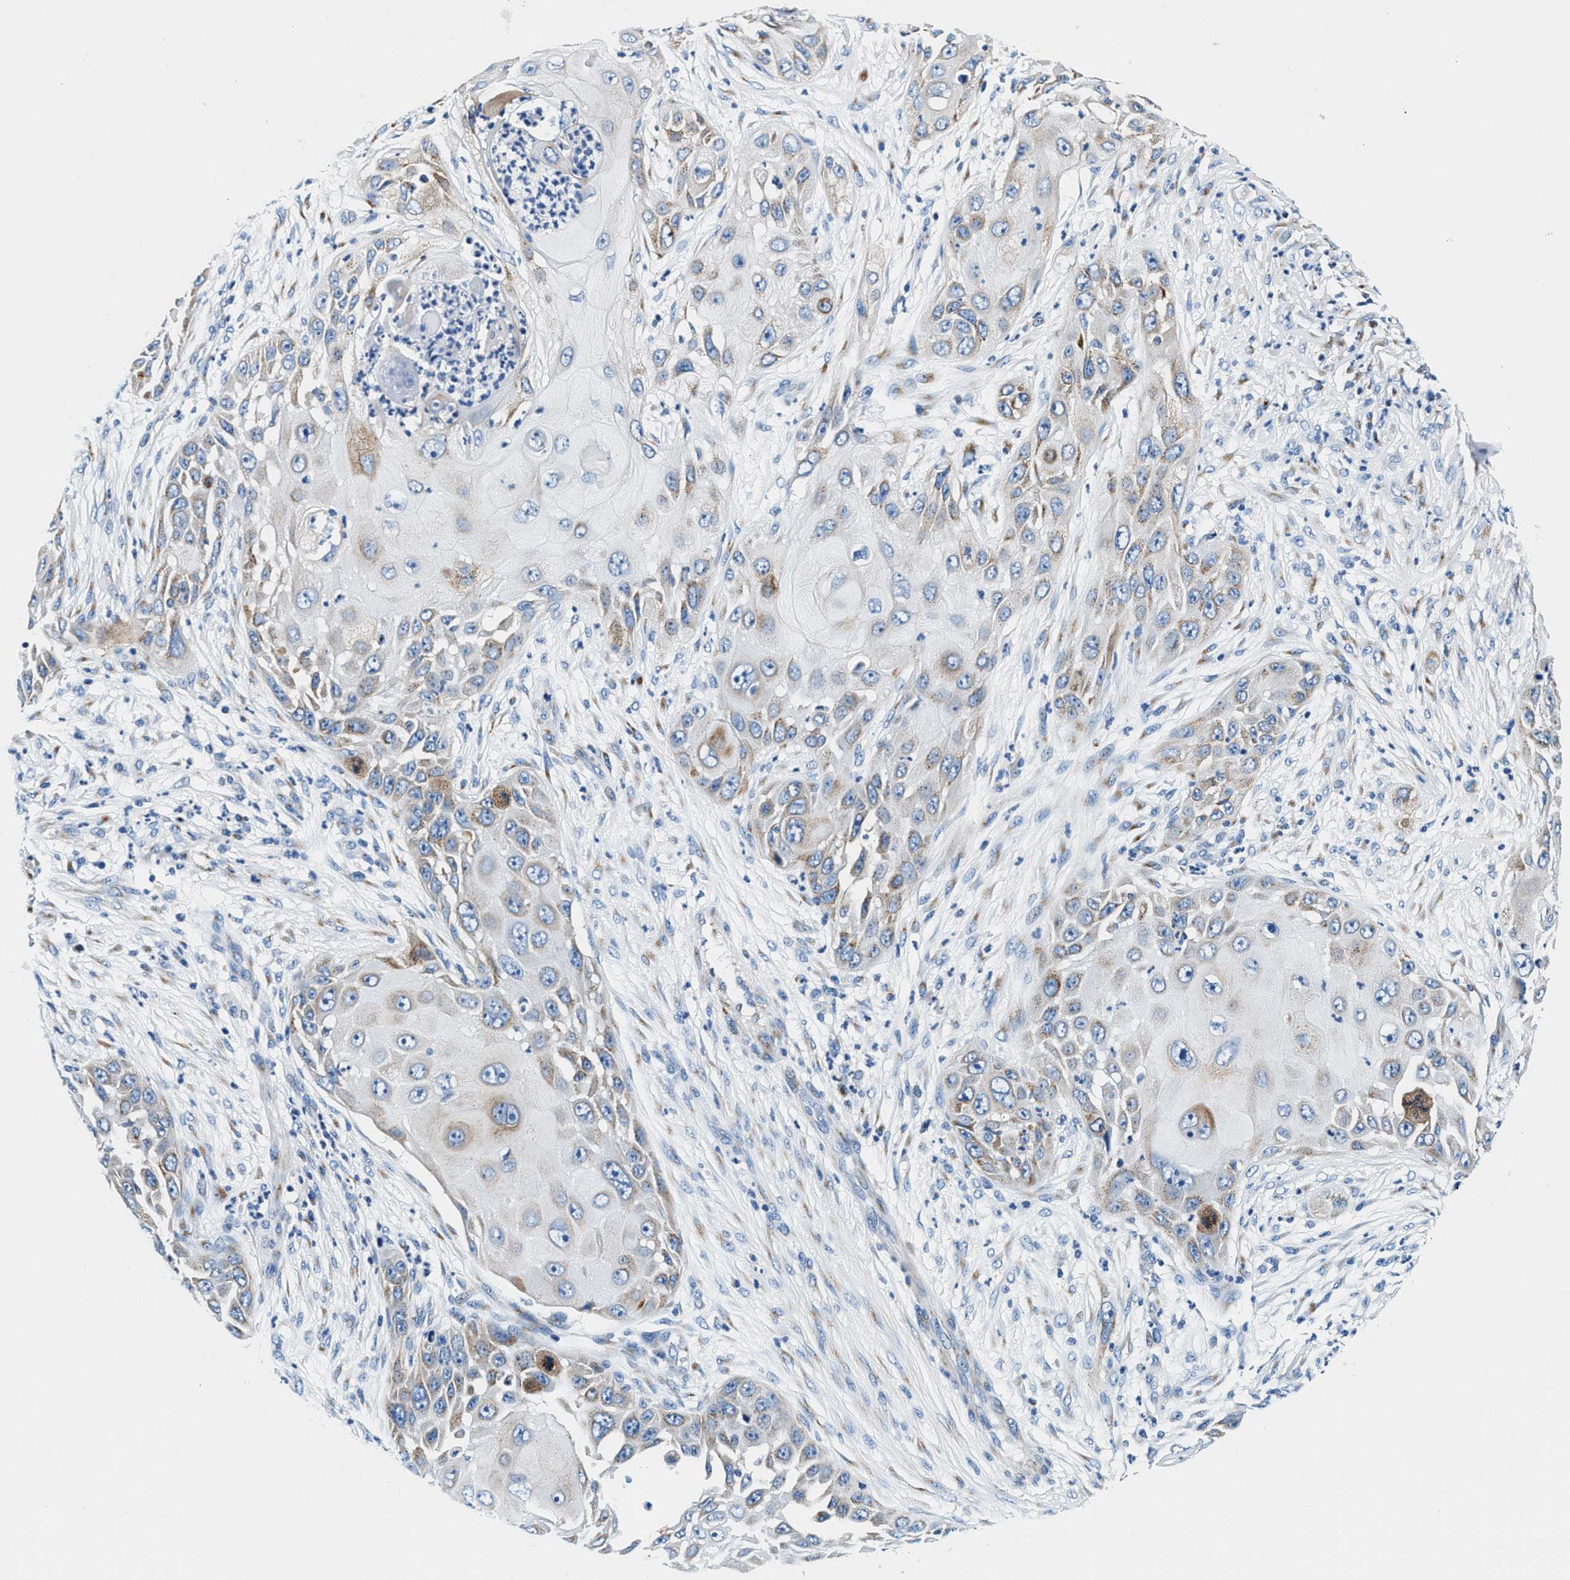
{"staining": {"intensity": "weak", "quantity": "<25%", "location": "cytoplasmic/membranous"}, "tissue": "skin cancer", "cell_type": "Tumor cells", "image_type": "cancer", "snomed": [{"axis": "morphology", "description": "Squamous cell carcinoma, NOS"}, {"axis": "topography", "description": "Skin"}], "caption": "An image of human skin cancer is negative for staining in tumor cells. Brightfield microscopy of immunohistochemistry (IHC) stained with DAB (brown) and hematoxylin (blue), captured at high magnification.", "gene": "VPS53", "patient": {"sex": "female", "age": 44}}